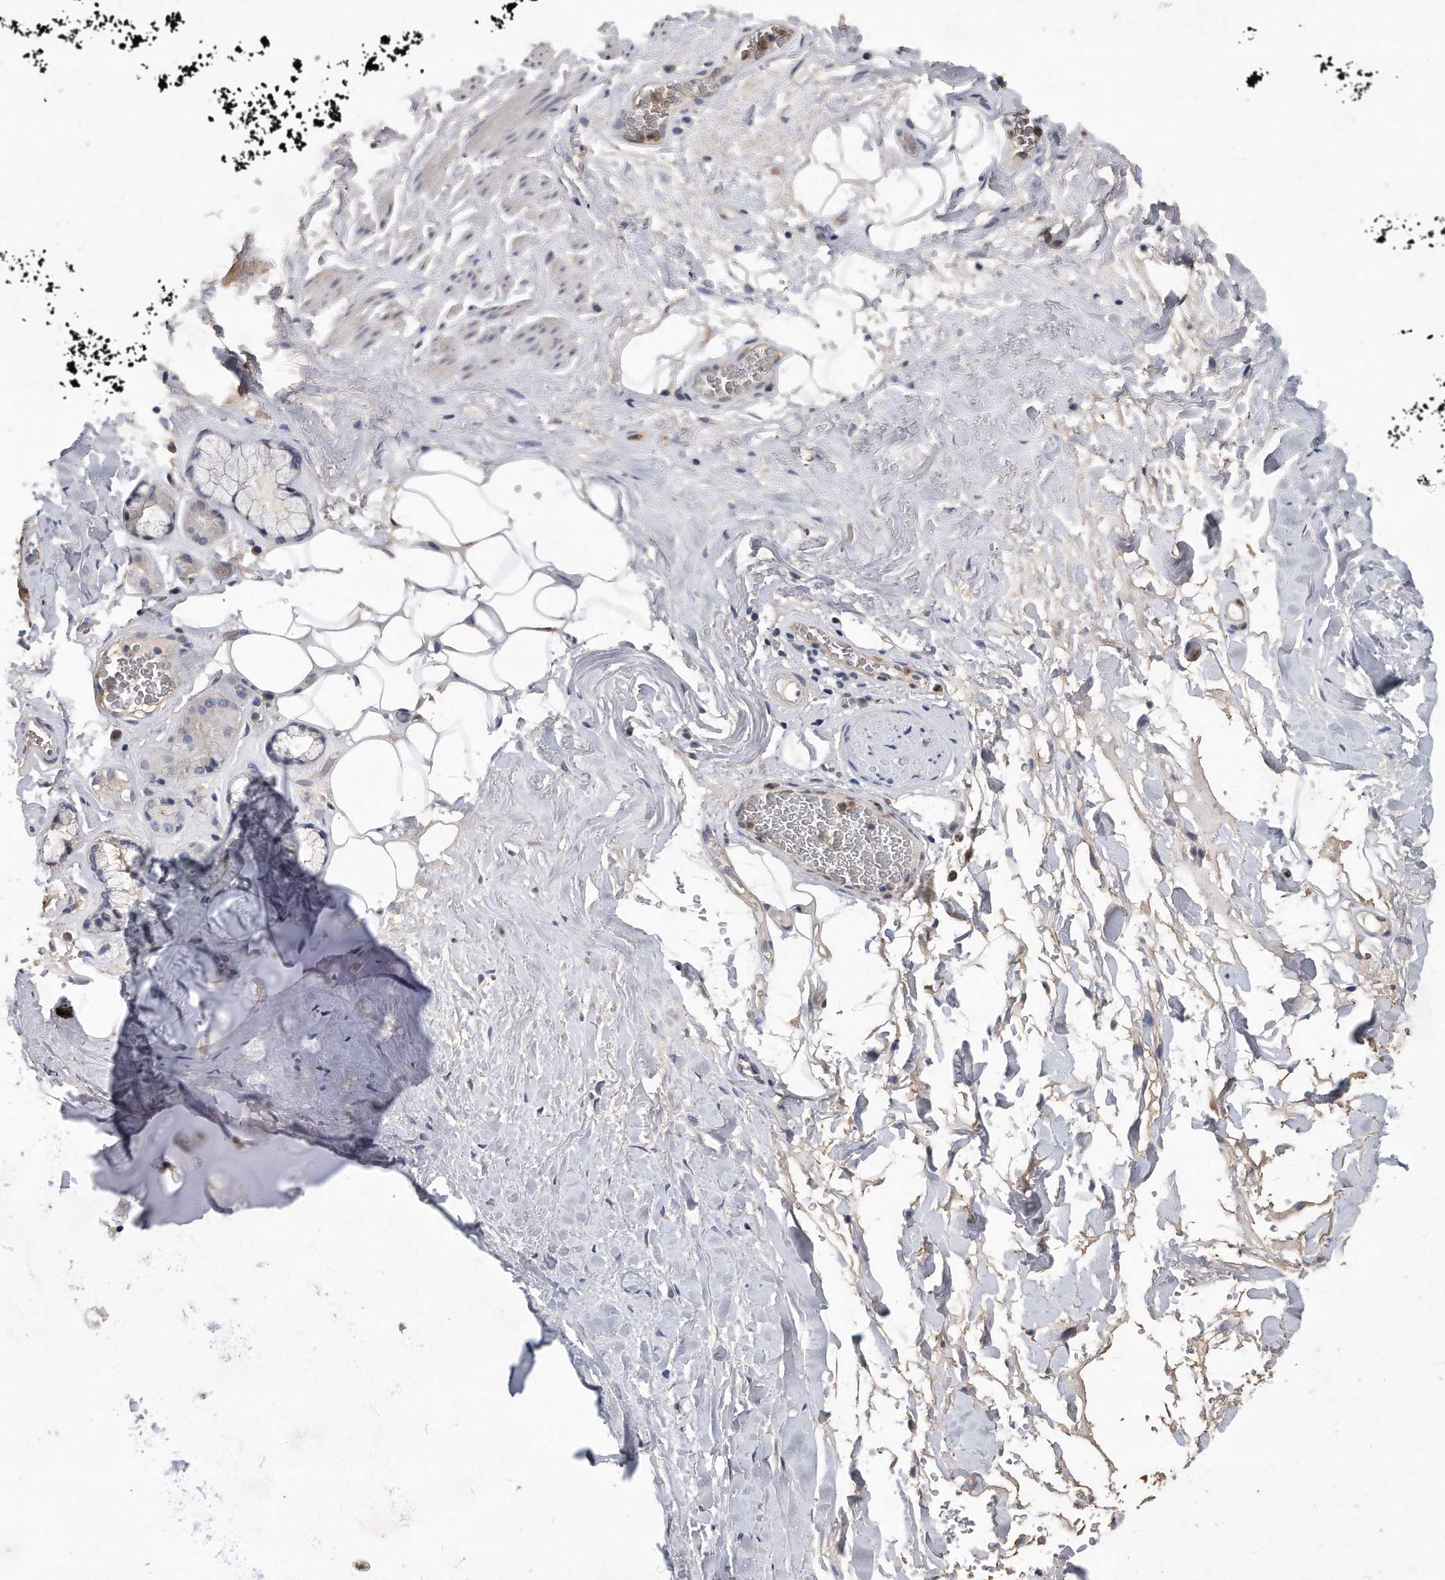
{"staining": {"intensity": "negative", "quantity": "none", "location": "none"}, "tissue": "adipose tissue", "cell_type": "Adipocytes", "image_type": "normal", "snomed": [{"axis": "morphology", "description": "Normal tissue, NOS"}, {"axis": "topography", "description": "Cartilage tissue"}], "caption": "IHC photomicrograph of unremarkable adipose tissue: human adipose tissue stained with DAB exhibits no significant protein expression in adipocytes.", "gene": "HOMER3", "patient": {"sex": "female", "age": 63}}